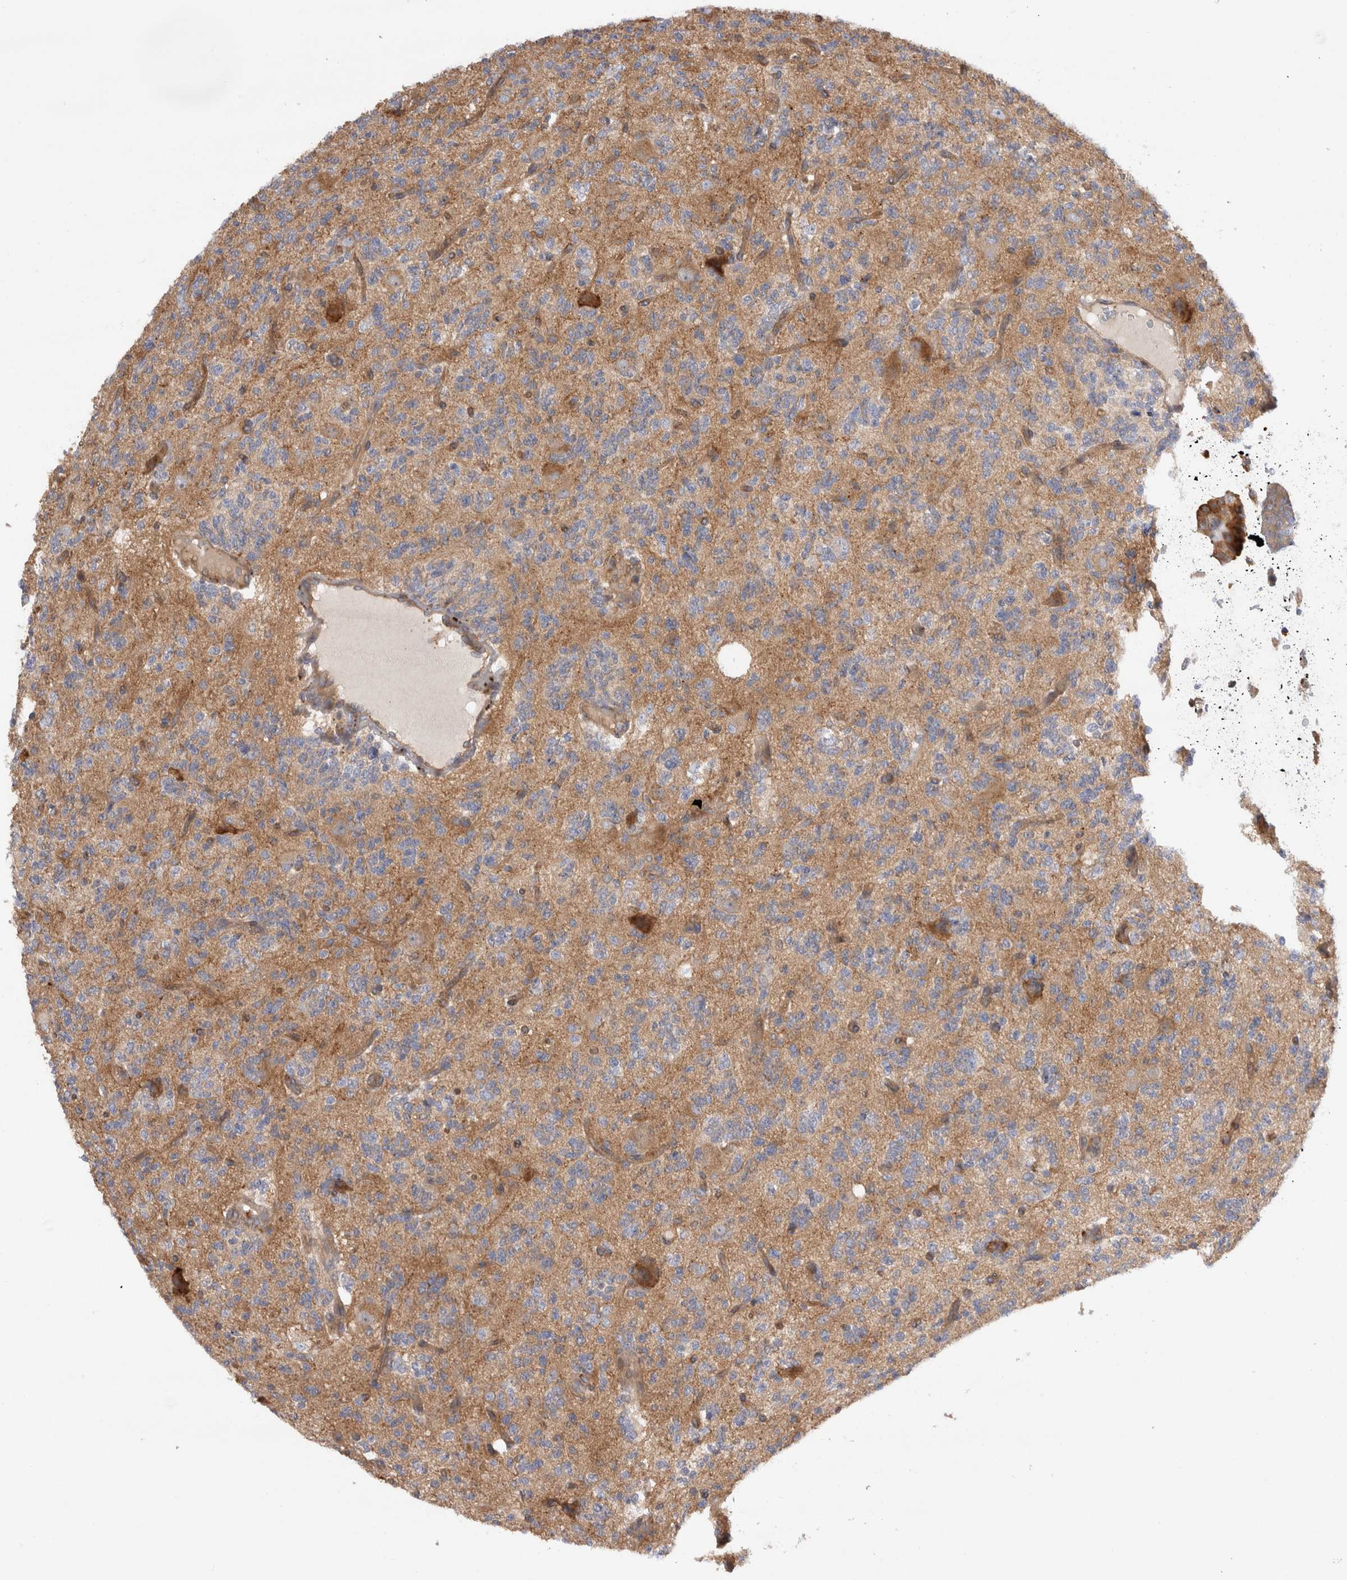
{"staining": {"intensity": "weak", "quantity": ">75%", "location": "cytoplasmic/membranous"}, "tissue": "glioma", "cell_type": "Tumor cells", "image_type": "cancer", "snomed": [{"axis": "morphology", "description": "Glioma, malignant, High grade"}, {"axis": "topography", "description": "Brain"}], "caption": "Immunohistochemistry photomicrograph of neoplastic tissue: malignant glioma (high-grade) stained using IHC reveals low levels of weak protein expression localized specifically in the cytoplasmic/membranous of tumor cells, appearing as a cytoplasmic/membranous brown color.", "gene": "PDCD10", "patient": {"sex": "female", "age": 62}}